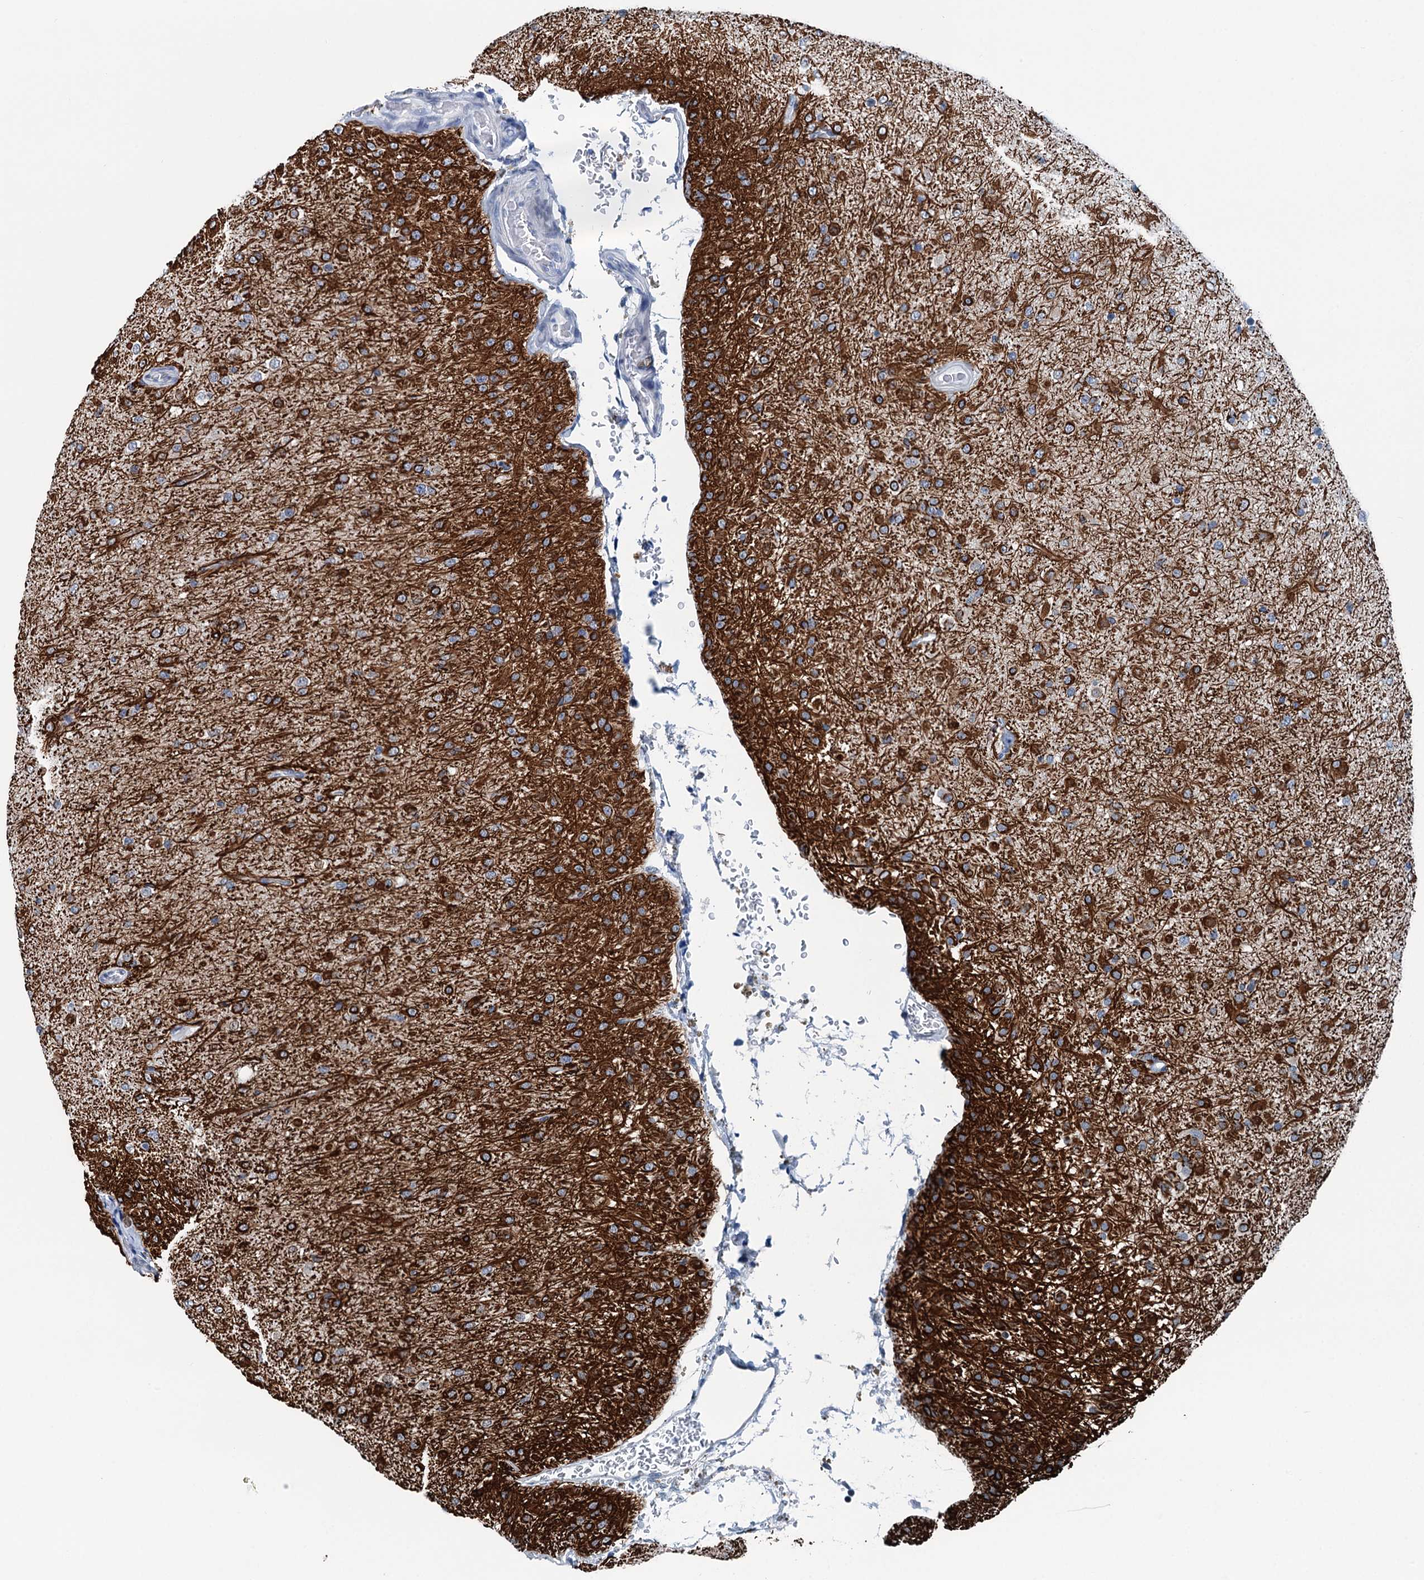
{"staining": {"intensity": "strong", "quantity": "25%-75%", "location": "cytoplasmic/membranous"}, "tissue": "glioma", "cell_type": "Tumor cells", "image_type": "cancer", "snomed": [{"axis": "morphology", "description": "Glioma, malignant, Low grade"}, {"axis": "topography", "description": "Brain"}], "caption": "This micrograph reveals malignant glioma (low-grade) stained with immunohistochemistry (IHC) to label a protein in brown. The cytoplasmic/membranous of tumor cells show strong positivity for the protein. Nuclei are counter-stained blue.", "gene": "TRPT1", "patient": {"sex": "male", "age": 65}}